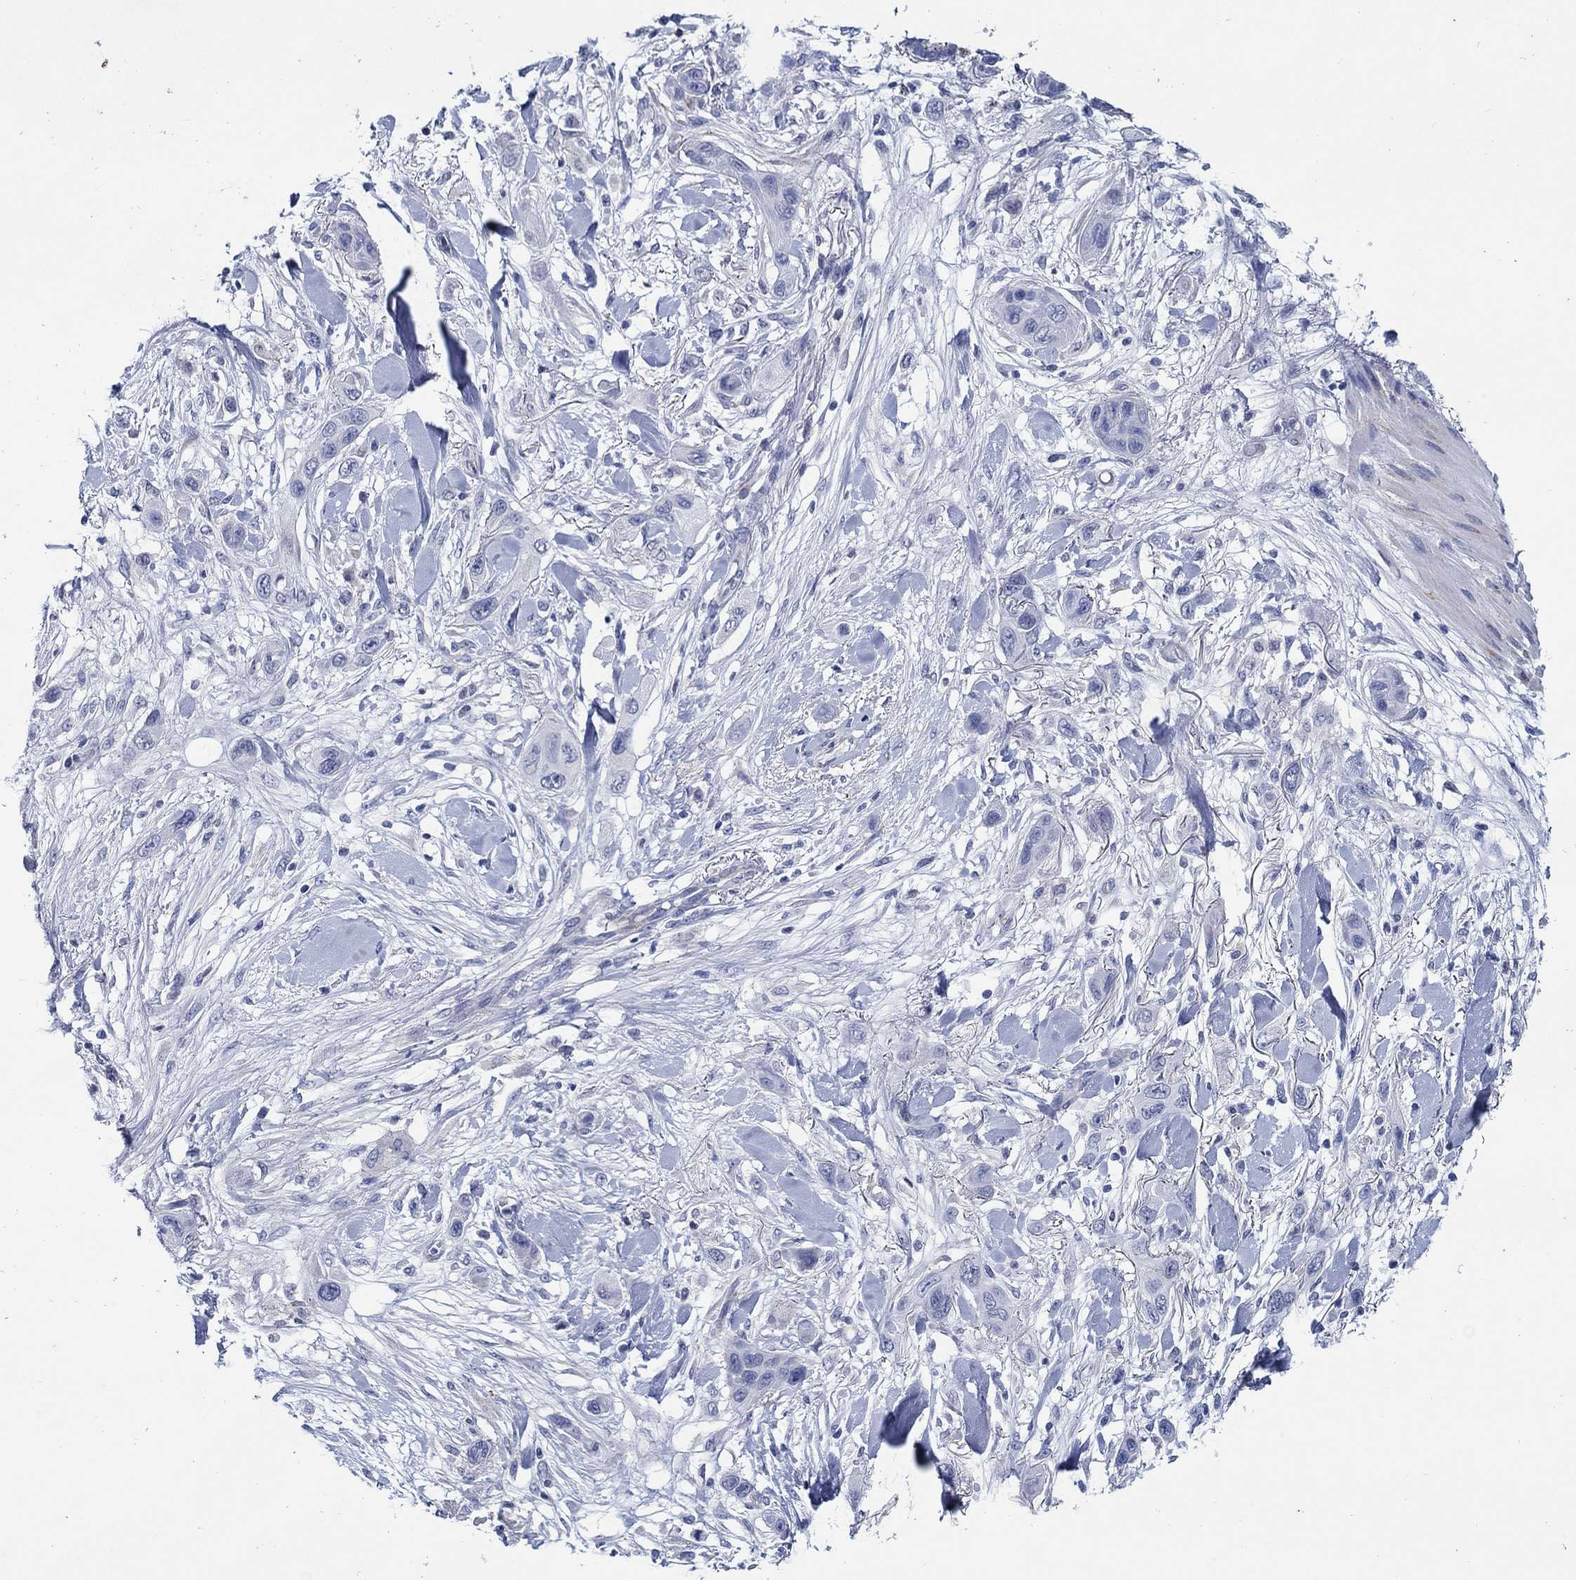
{"staining": {"intensity": "negative", "quantity": "none", "location": "none"}, "tissue": "skin cancer", "cell_type": "Tumor cells", "image_type": "cancer", "snomed": [{"axis": "morphology", "description": "Squamous cell carcinoma, NOS"}, {"axis": "topography", "description": "Skin"}], "caption": "A histopathology image of human squamous cell carcinoma (skin) is negative for staining in tumor cells. The staining is performed using DAB brown chromogen with nuclei counter-stained in using hematoxylin.", "gene": "MC2R", "patient": {"sex": "male", "age": 79}}